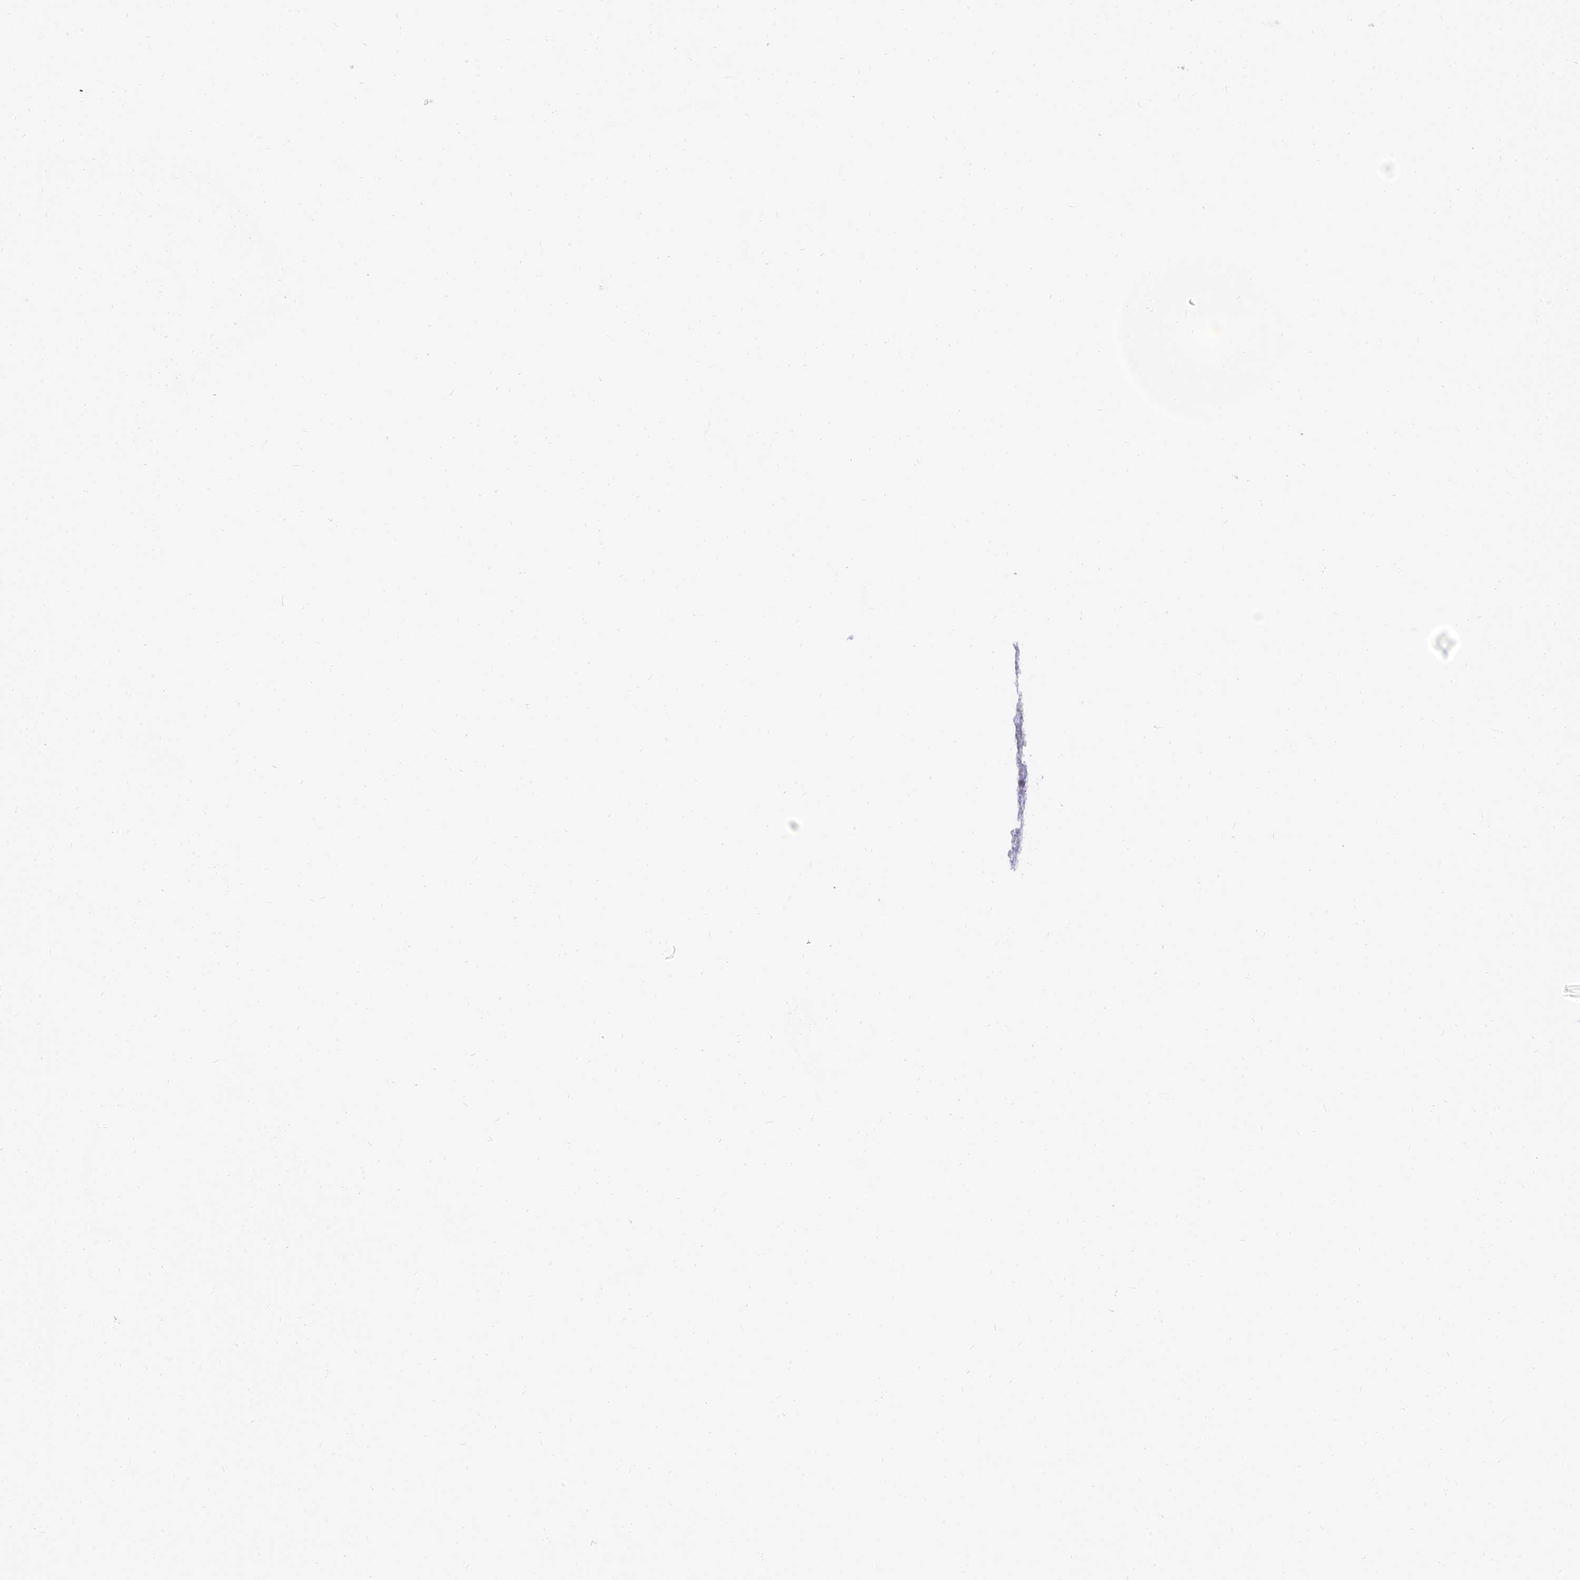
{"staining": {"intensity": "negative", "quantity": "none", "location": "none"}, "tissue": "glioma", "cell_type": "Tumor cells", "image_type": "cancer", "snomed": [{"axis": "morphology", "description": "Glioma, malignant, Low grade"}, {"axis": "topography", "description": "Brain"}], "caption": "Tumor cells are negative for brown protein staining in low-grade glioma (malignant).", "gene": "ADGRF3", "patient": {"sex": "male", "age": 65}}